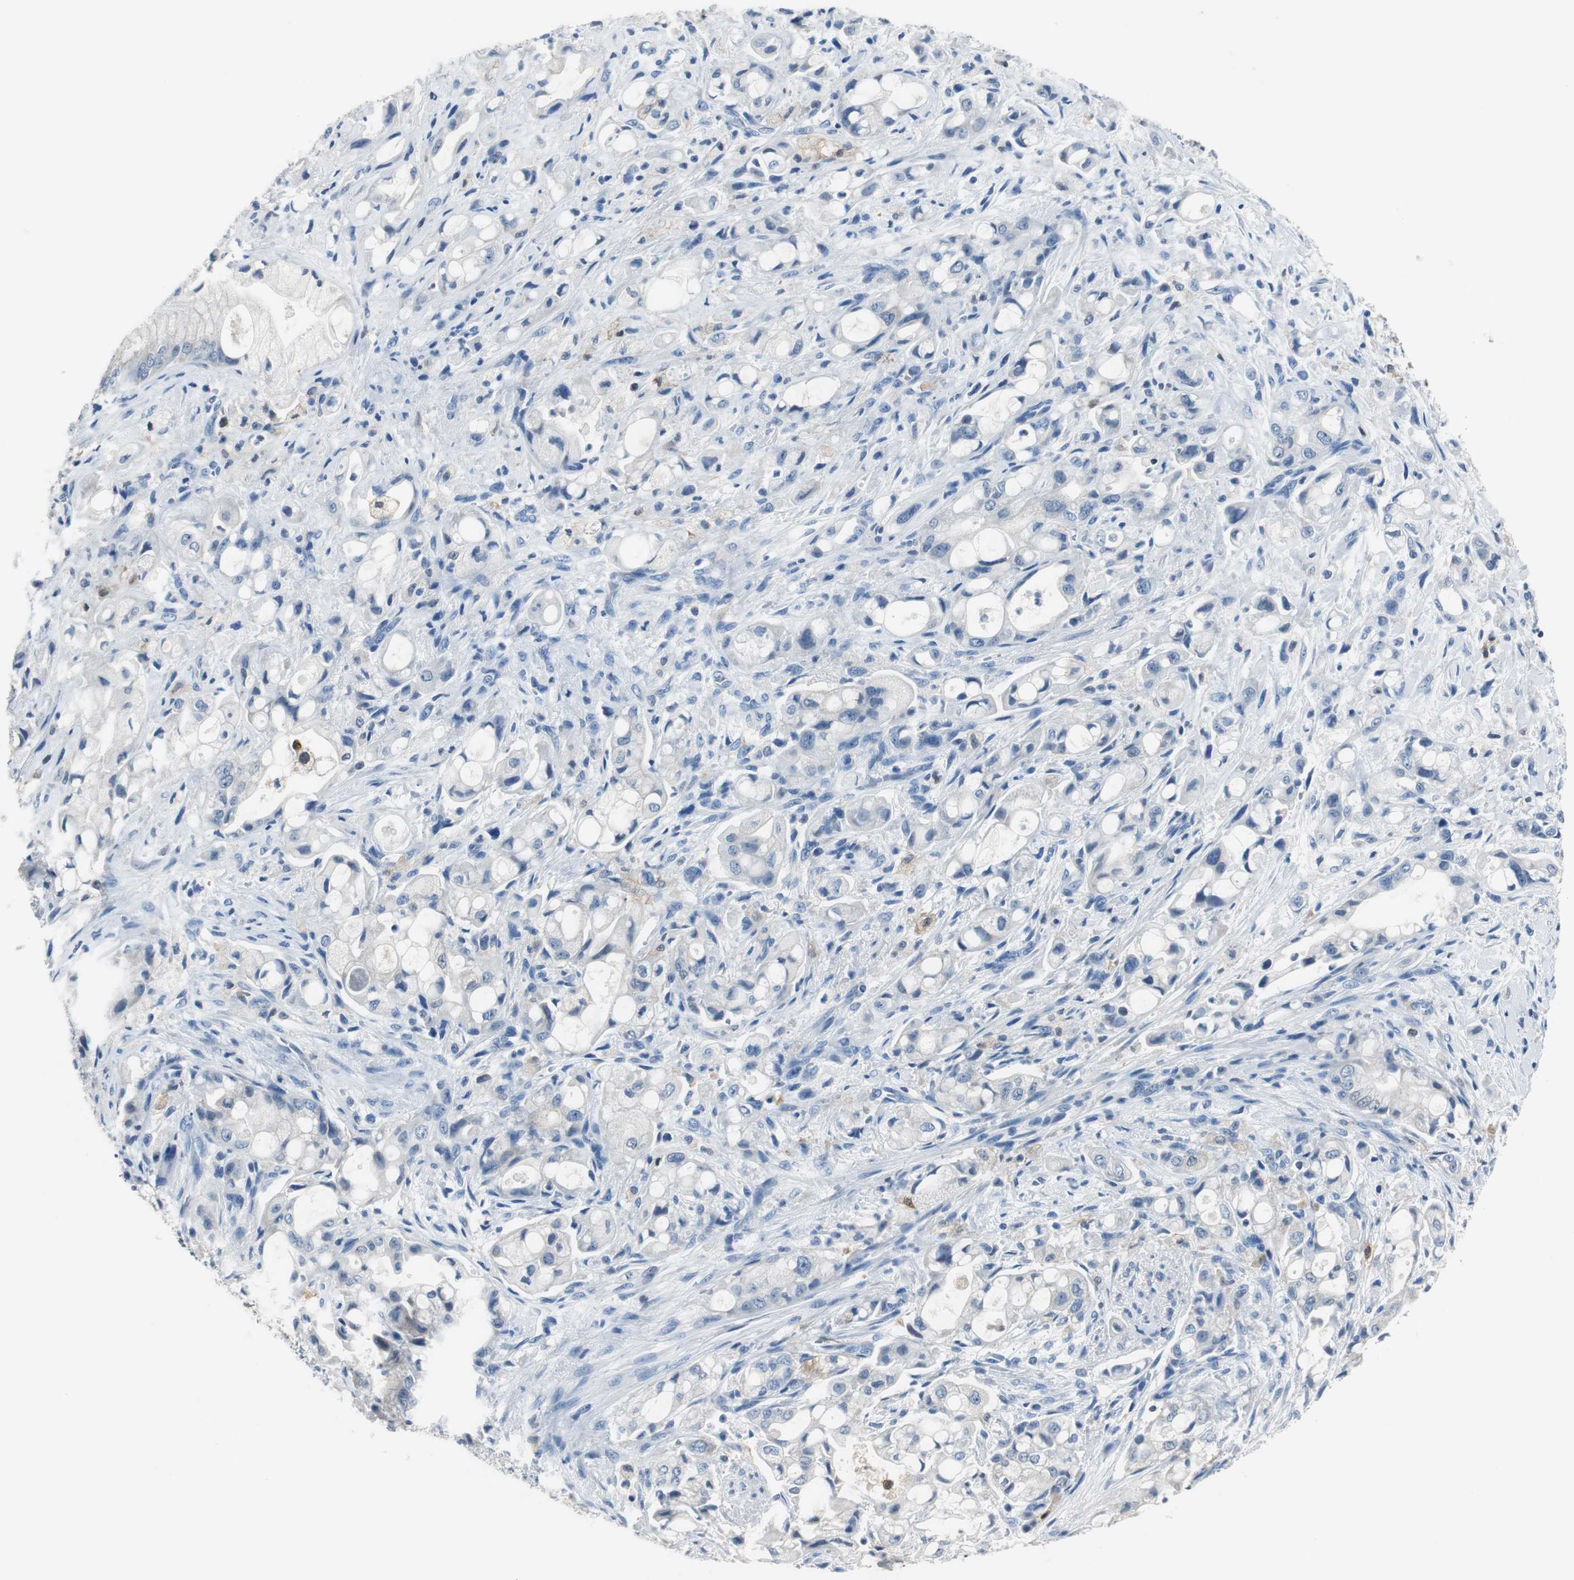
{"staining": {"intensity": "weak", "quantity": "<25%", "location": "cytoplasmic/membranous"}, "tissue": "pancreatic cancer", "cell_type": "Tumor cells", "image_type": "cancer", "snomed": [{"axis": "morphology", "description": "Adenocarcinoma, NOS"}, {"axis": "topography", "description": "Pancreas"}], "caption": "Immunohistochemistry image of neoplastic tissue: human adenocarcinoma (pancreatic) stained with DAB (3,3'-diaminobenzidine) exhibits no significant protein positivity in tumor cells.", "gene": "FBP1", "patient": {"sex": "male", "age": 79}}